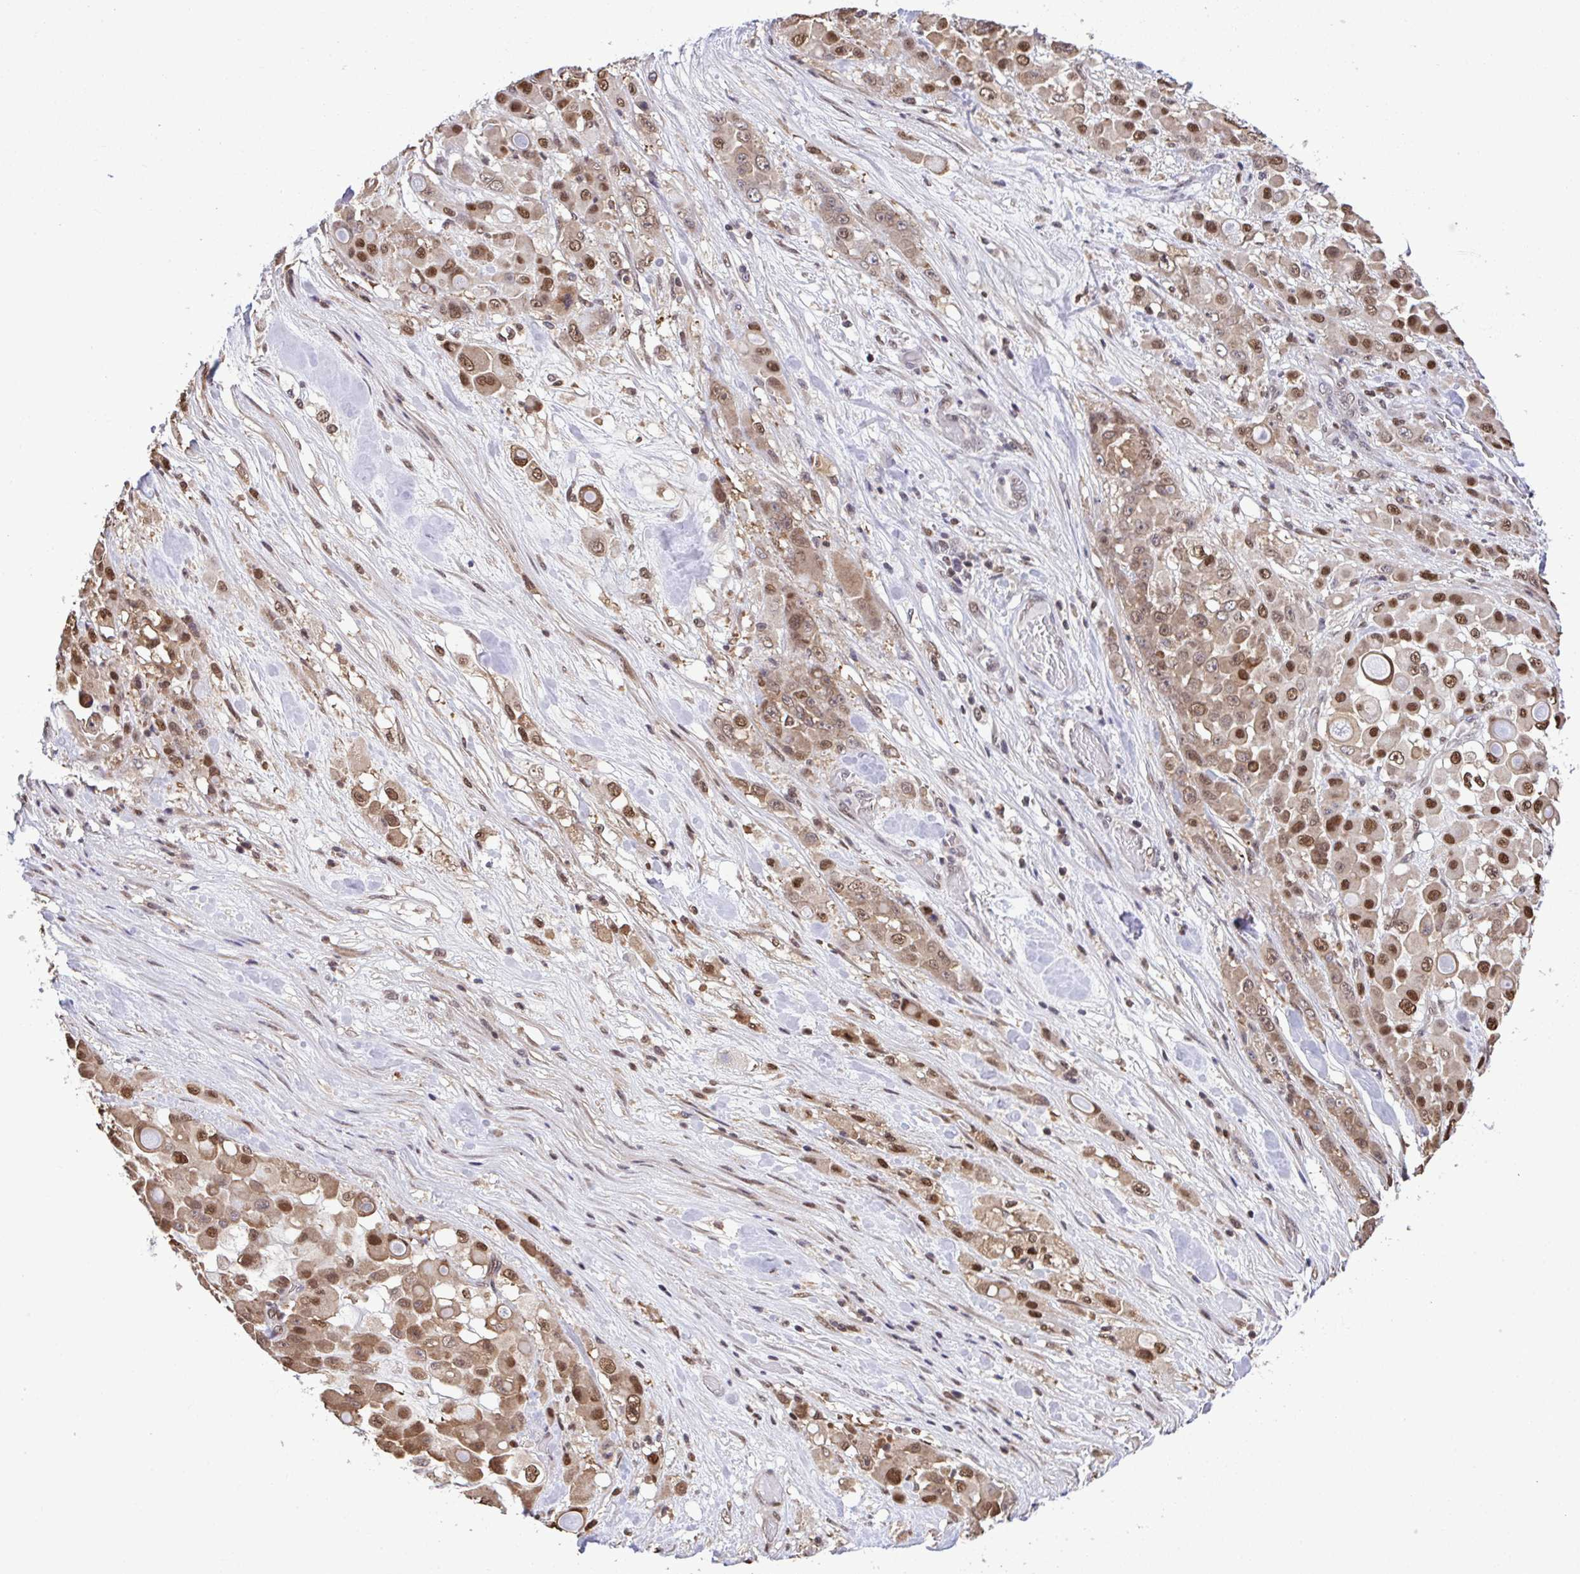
{"staining": {"intensity": "moderate", "quantity": ">75%", "location": "nuclear"}, "tissue": "stomach cancer", "cell_type": "Tumor cells", "image_type": "cancer", "snomed": [{"axis": "morphology", "description": "Adenocarcinoma, NOS"}, {"axis": "topography", "description": "Stomach"}], "caption": "Tumor cells reveal medium levels of moderate nuclear positivity in about >75% of cells in stomach cancer (adenocarcinoma).", "gene": "GLIS3", "patient": {"sex": "female", "age": 76}}